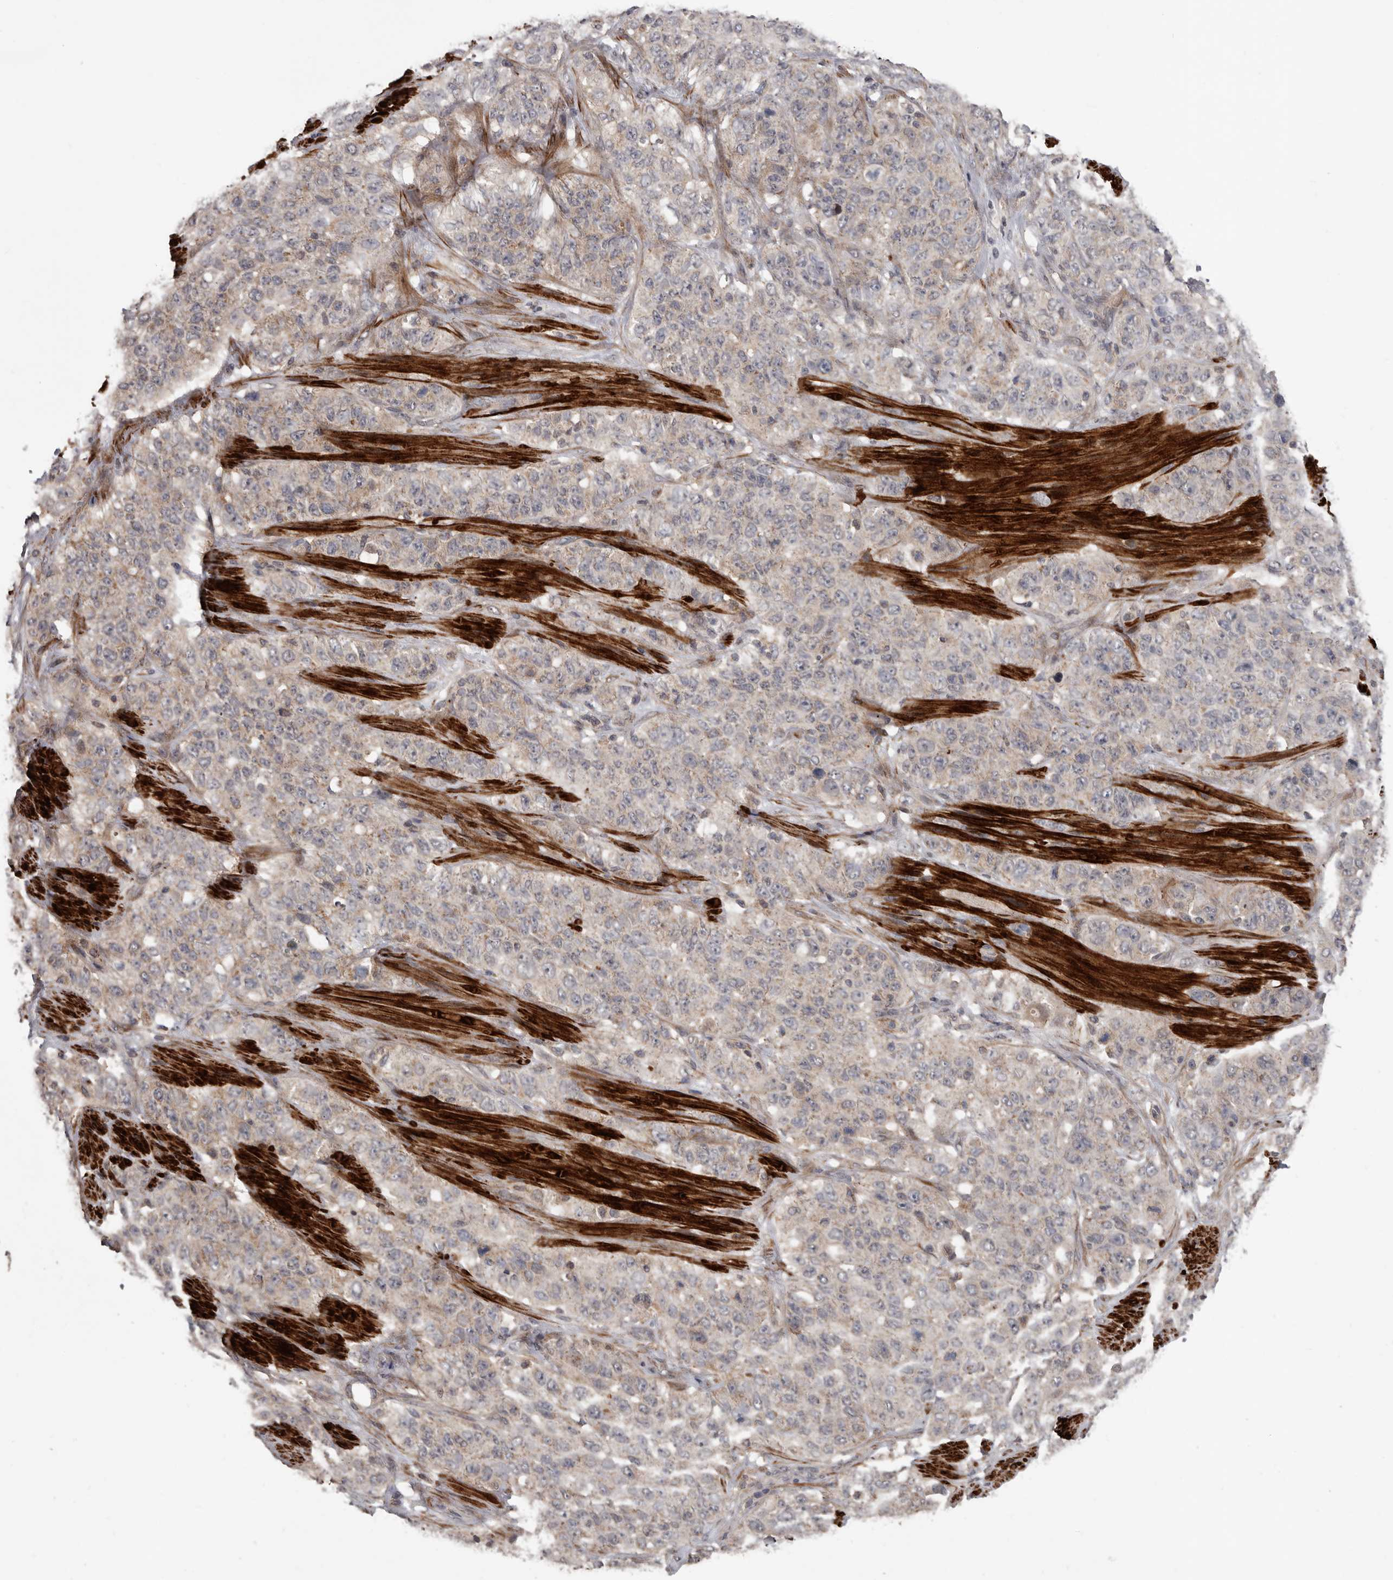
{"staining": {"intensity": "weak", "quantity": "25%-75%", "location": "cytoplasmic/membranous"}, "tissue": "stomach cancer", "cell_type": "Tumor cells", "image_type": "cancer", "snomed": [{"axis": "morphology", "description": "Adenocarcinoma, NOS"}, {"axis": "topography", "description": "Stomach"}], "caption": "The immunohistochemical stain shows weak cytoplasmic/membranous expression in tumor cells of stomach cancer tissue.", "gene": "FGFR4", "patient": {"sex": "male", "age": 48}}